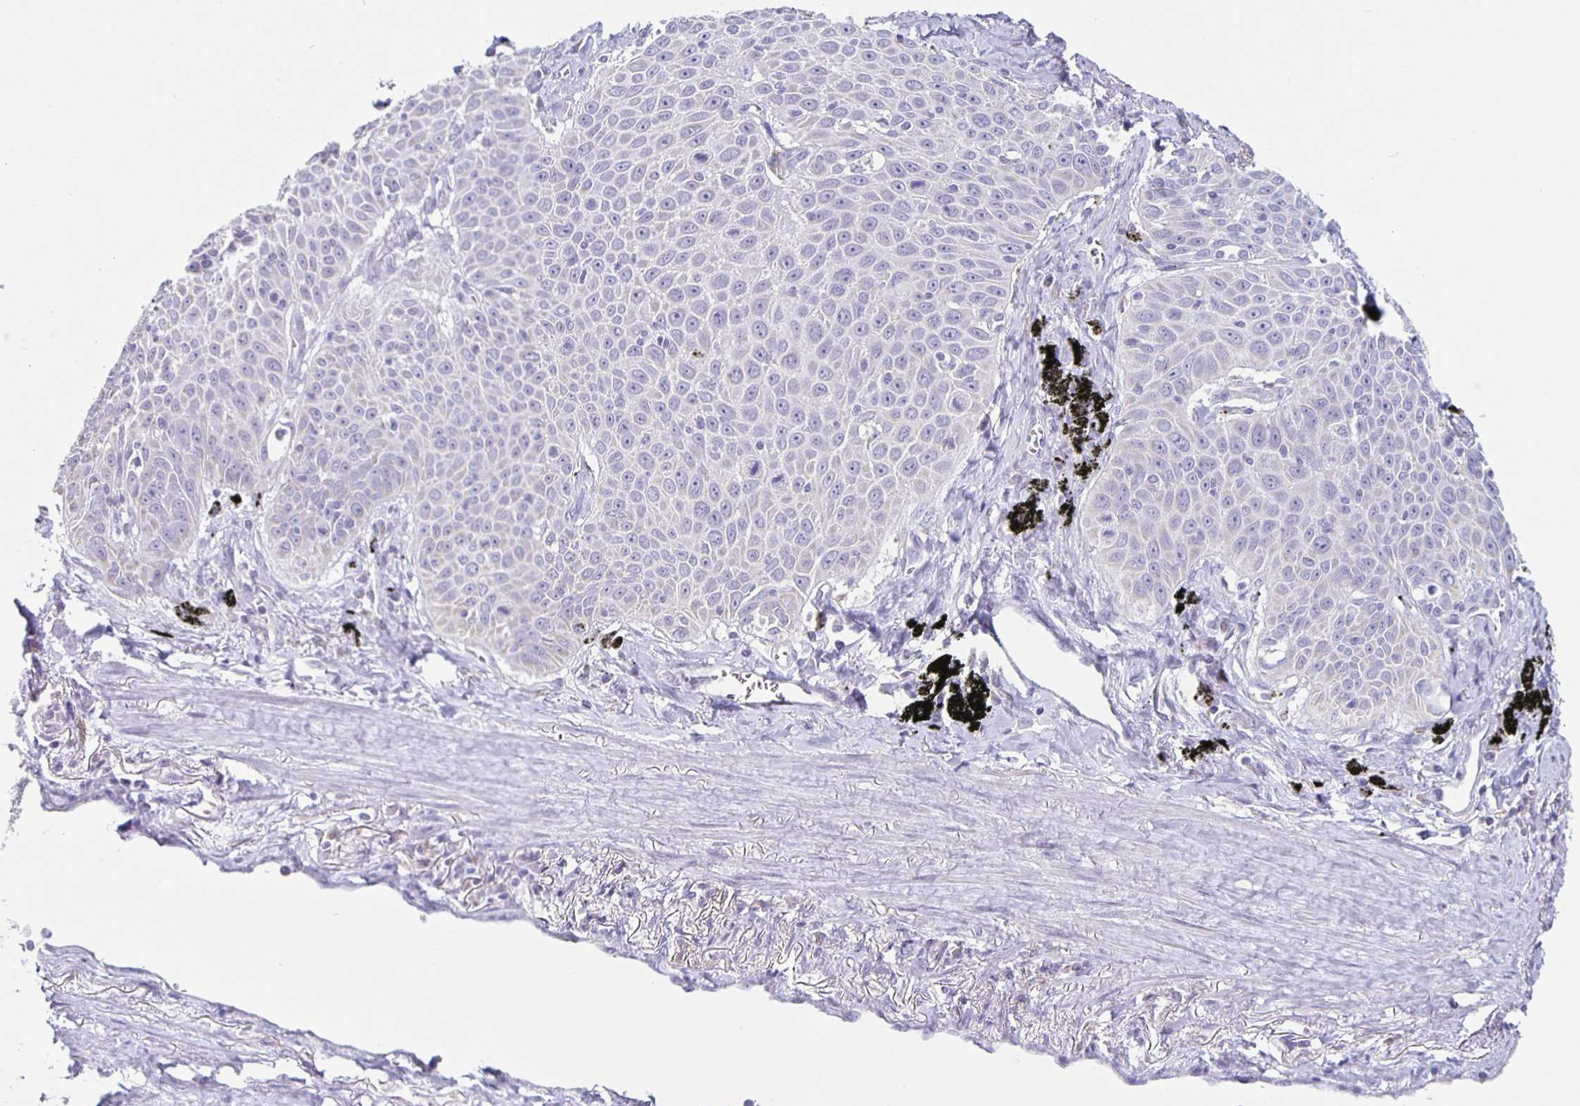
{"staining": {"intensity": "negative", "quantity": "none", "location": "none"}, "tissue": "lung cancer", "cell_type": "Tumor cells", "image_type": "cancer", "snomed": [{"axis": "morphology", "description": "Squamous cell carcinoma, NOS"}, {"axis": "morphology", "description": "Squamous cell carcinoma, metastatic, NOS"}, {"axis": "topography", "description": "Lymph node"}, {"axis": "topography", "description": "Lung"}], "caption": "An image of human squamous cell carcinoma (lung) is negative for staining in tumor cells.", "gene": "TPPP", "patient": {"sex": "female", "age": 62}}